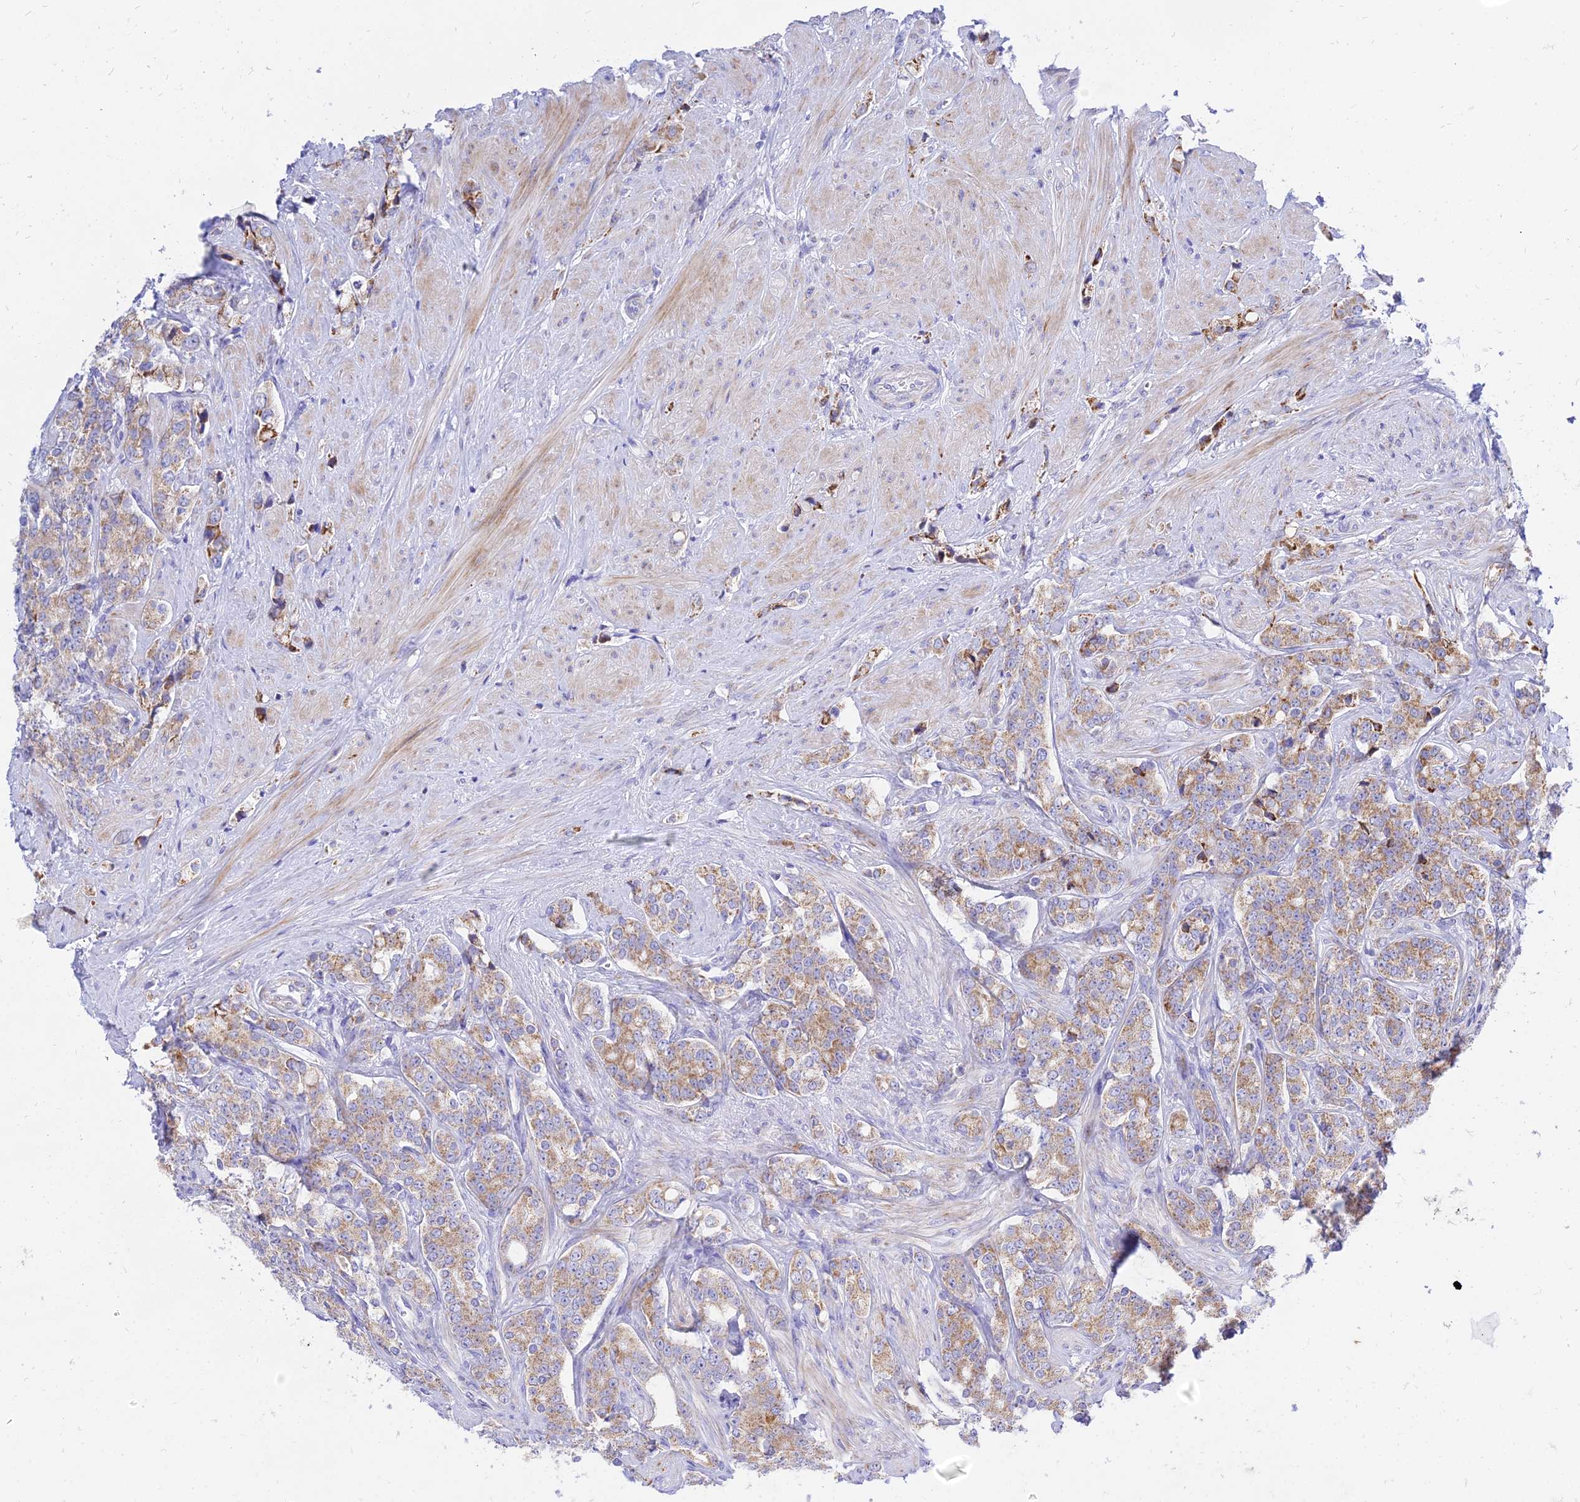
{"staining": {"intensity": "moderate", "quantity": "25%-75%", "location": "cytoplasmic/membranous"}, "tissue": "prostate cancer", "cell_type": "Tumor cells", "image_type": "cancer", "snomed": [{"axis": "morphology", "description": "Adenocarcinoma, High grade"}, {"axis": "topography", "description": "Prostate"}], "caption": "Immunohistochemistry image of human prostate cancer stained for a protein (brown), which demonstrates medium levels of moderate cytoplasmic/membranous positivity in approximately 25%-75% of tumor cells.", "gene": "PKN3", "patient": {"sex": "male", "age": 62}}